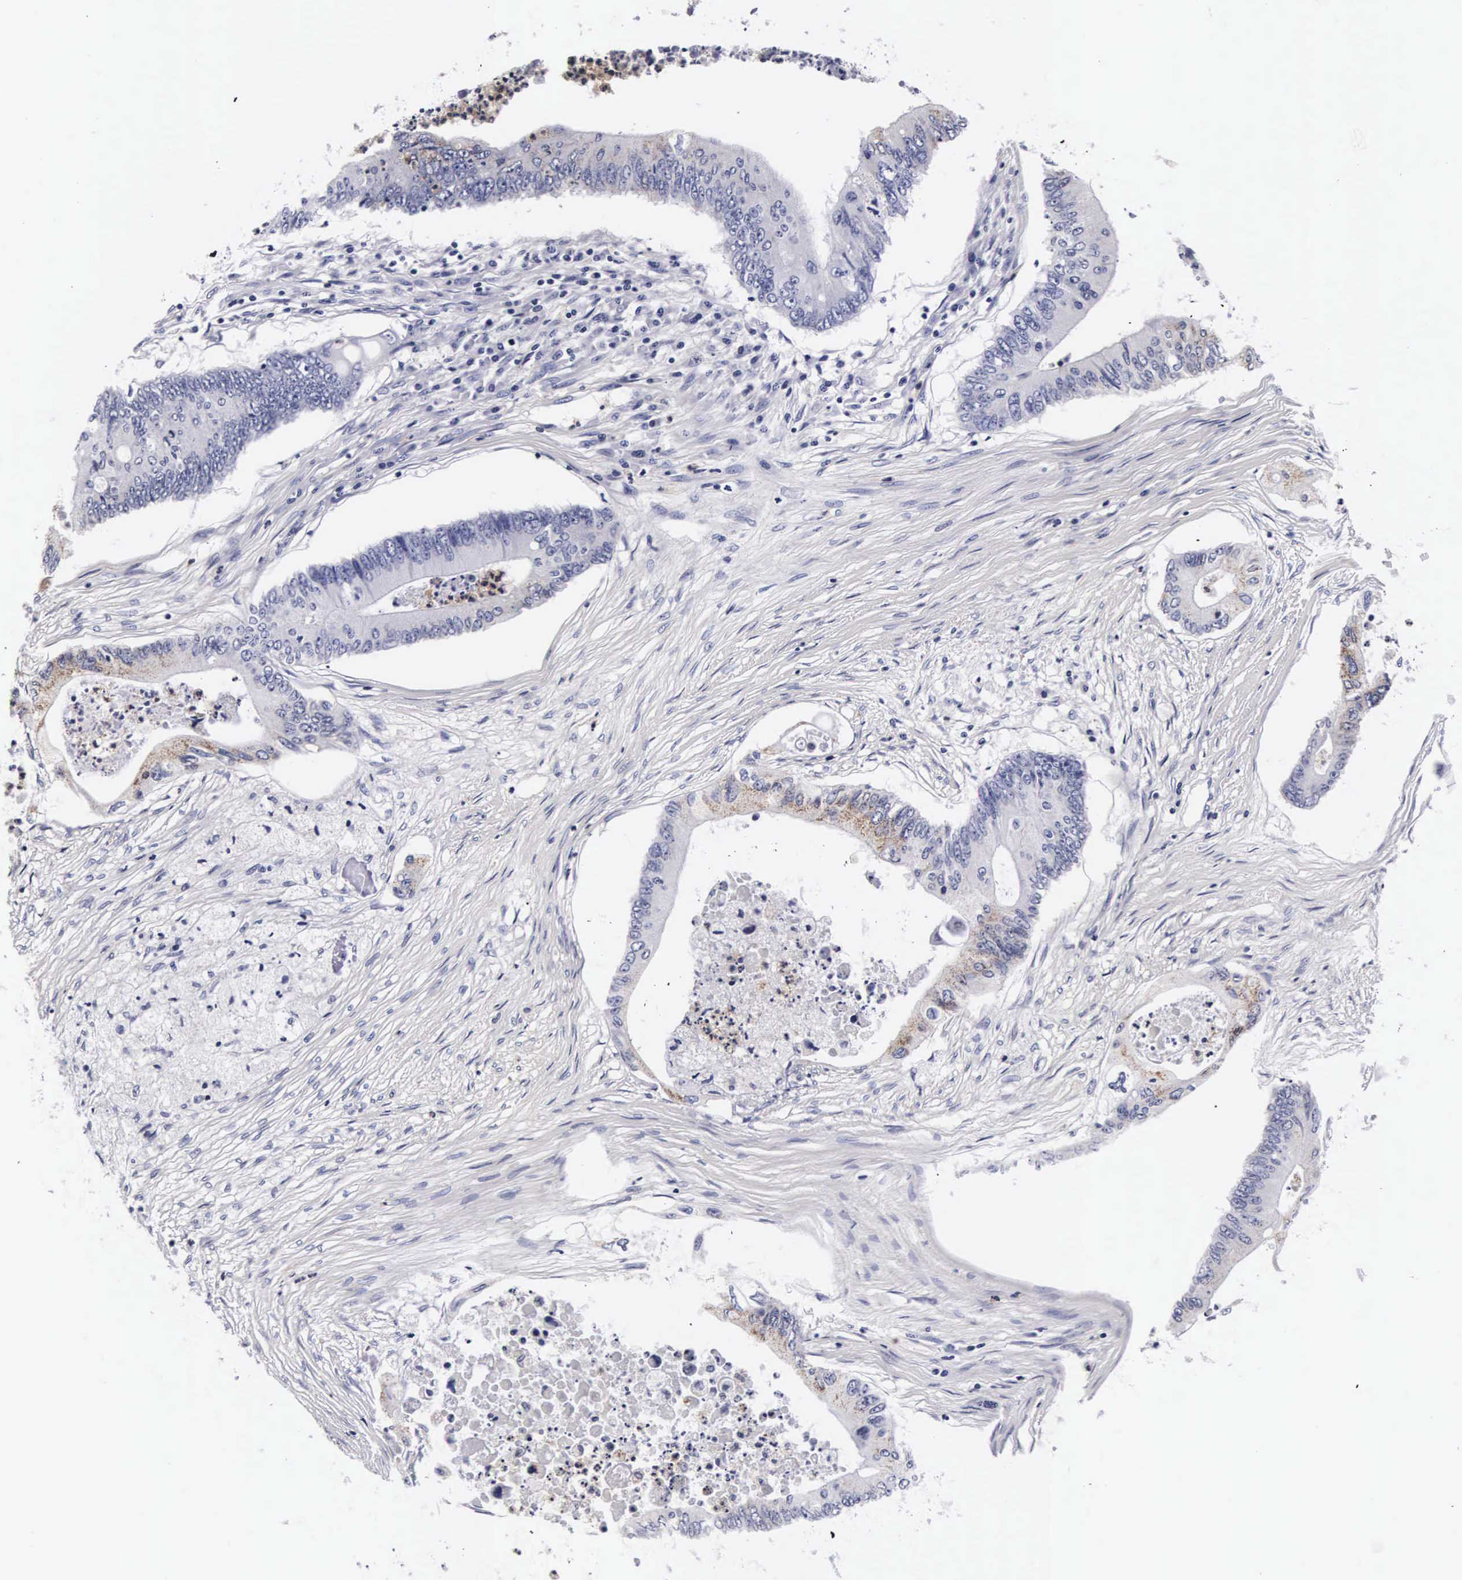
{"staining": {"intensity": "negative", "quantity": "none", "location": "none"}, "tissue": "colorectal cancer", "cell_type": "Tumor cells", "image_type": "cancer", "snomed": [{"axis": "morphology", "description": "Adenocarcinoma, NOS"}, {"axis": "topography", "description": "Colon"}], "caption": "This is a image of immunohistochemistry staining of adenocarcinoma (colorectal), which shows no staining in tumor cells.", "gene": "RNASE6", "patient": {"sex": "male", "age": 65}}